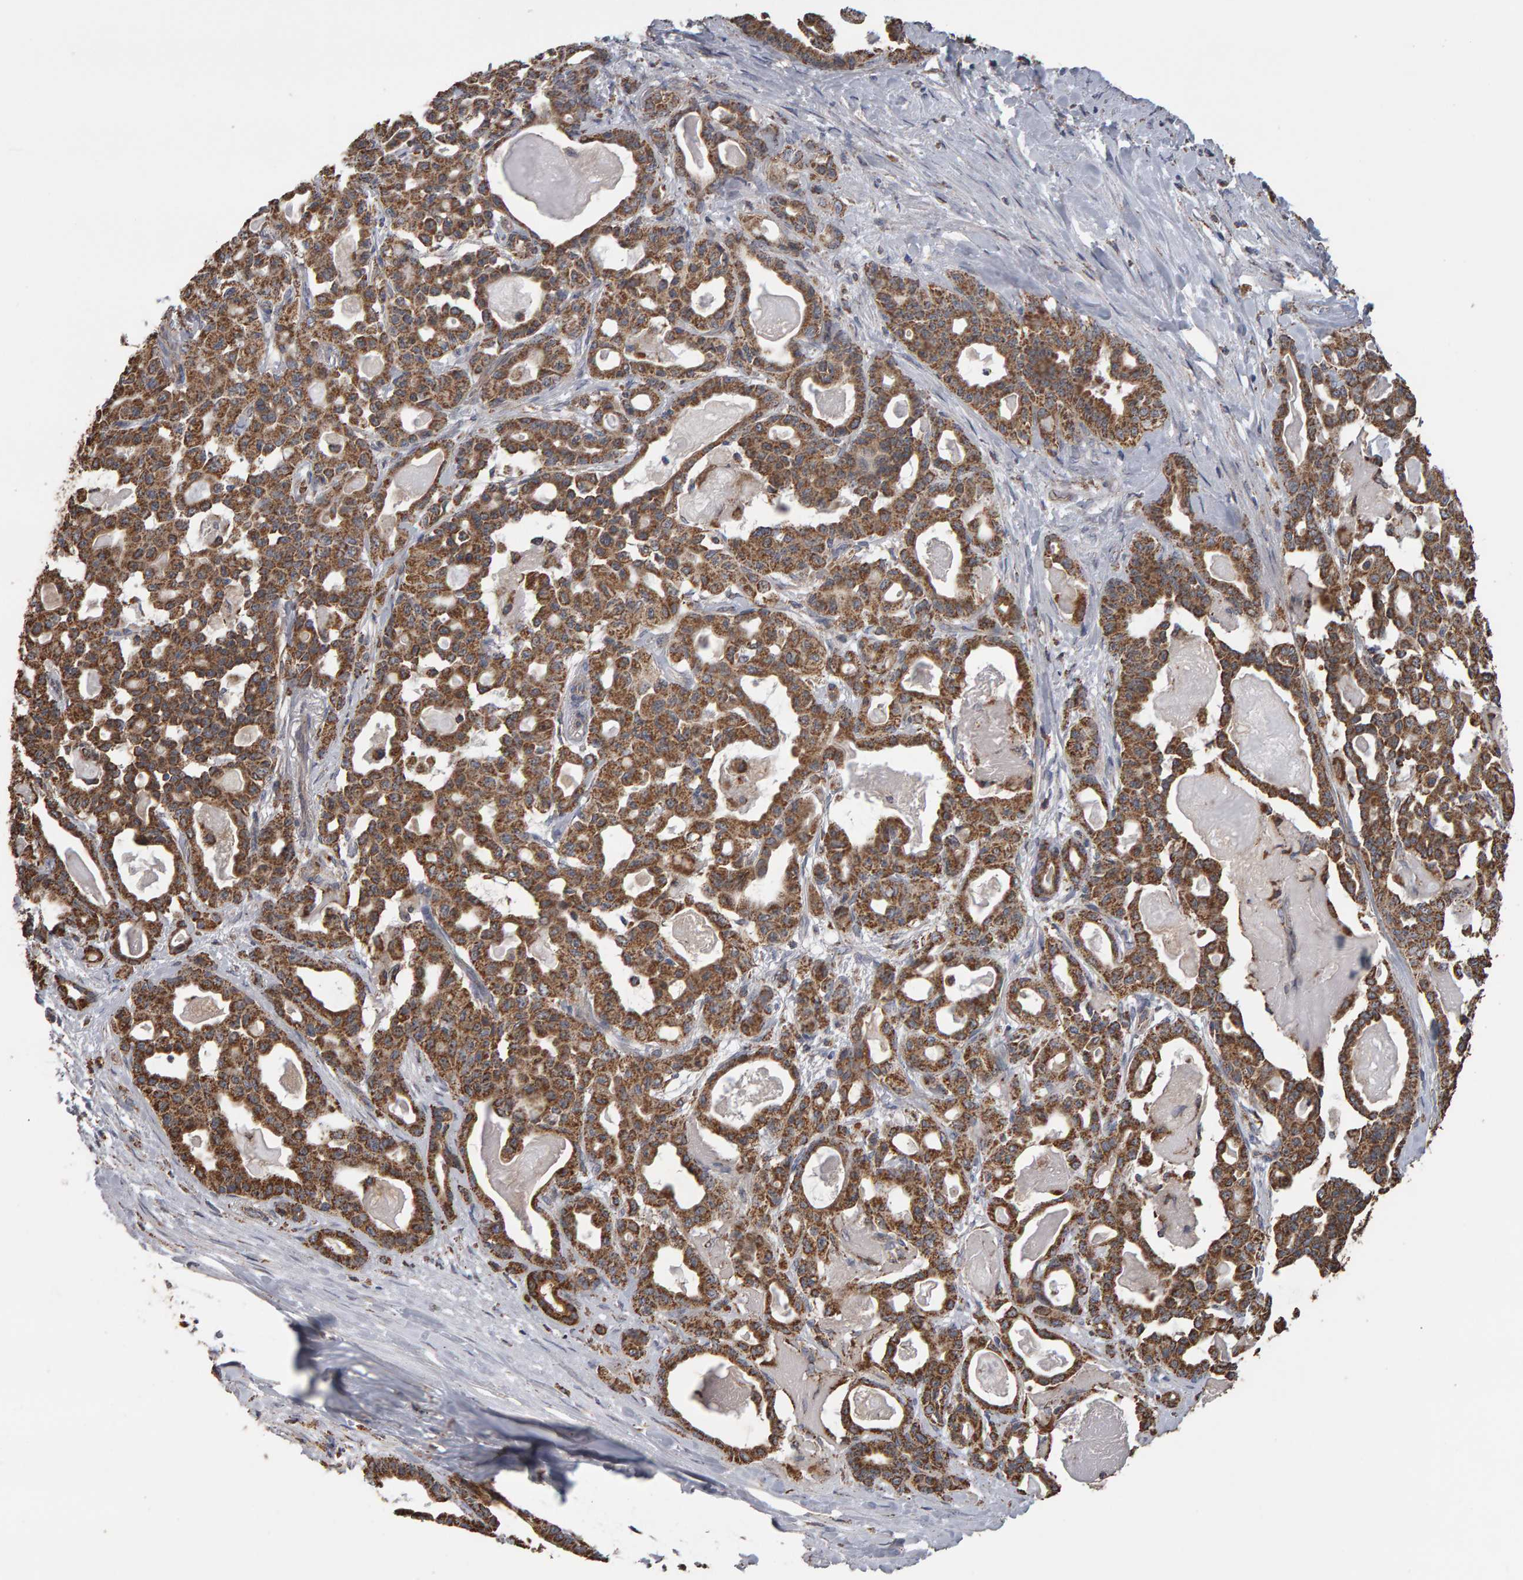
{"staining": {"intensity": "moderate", "quantity": ">75%", "location": "cytoplasmic/membranous"}, "tissue": "pancreatic cancer", "cell_type": "Tumor cells", "image_type": "cancer", "snomed": [{"axis": "morphology", "description": "Adenocarcinoma, NOS"}, {"axis": "topography", "description": "Pancreas"}], "caption": "Immunohistochemistry histopathology image of neoplastic tissue: human adenocarcinoma (pancreatic) stained using immunohistochemistry (IHC) displays medium levels of moderate protein expression localized specifically in the cytoplasmic/membranous of tumor cells, appearing as a cytoplasmic/membranous brown color.", "gene": "TOM1L1", "patient": {"sex": "male", "age": 63}}